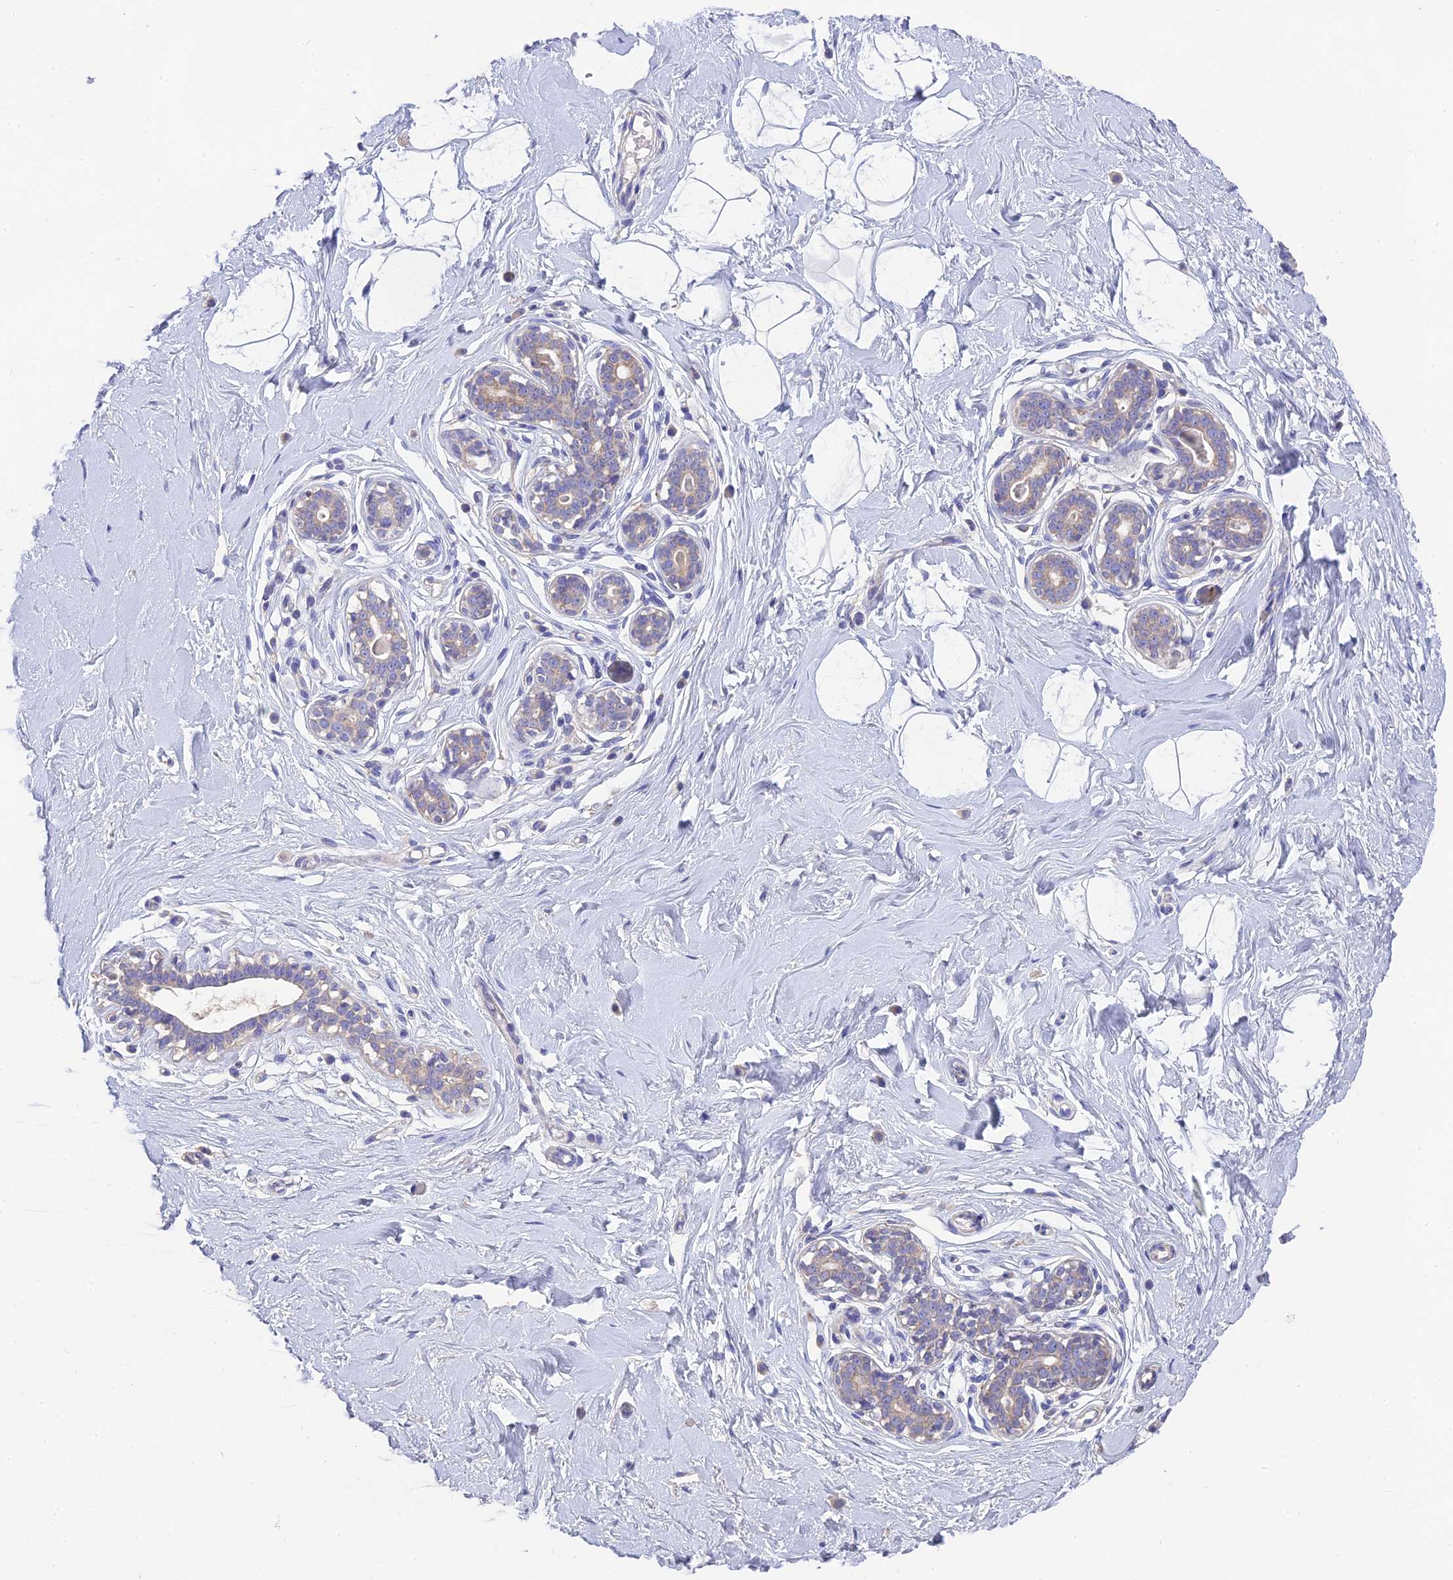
{"staining": {"intensity": "negative", "quantity": "none", "location": "none"}, "tissue": "breast", "cell_type": "Adipocytes", "image_type": "normal", "snomed": [{"axis": "morphology", "description": "Normal tissue, NOS"}, {"axis": "morphology", "description": "Adenoma, NOS"}, {"axis": "topography", "description": "Breast"}], "caption": "A histopathology image of breast stained for a protein demonstrates no brown staining in adipocytes. (DAB immunohistochemistry with hematoxylin counter stain).", "gene": "HSD17B2", "patient": {"sex": "female", "age": 23}}